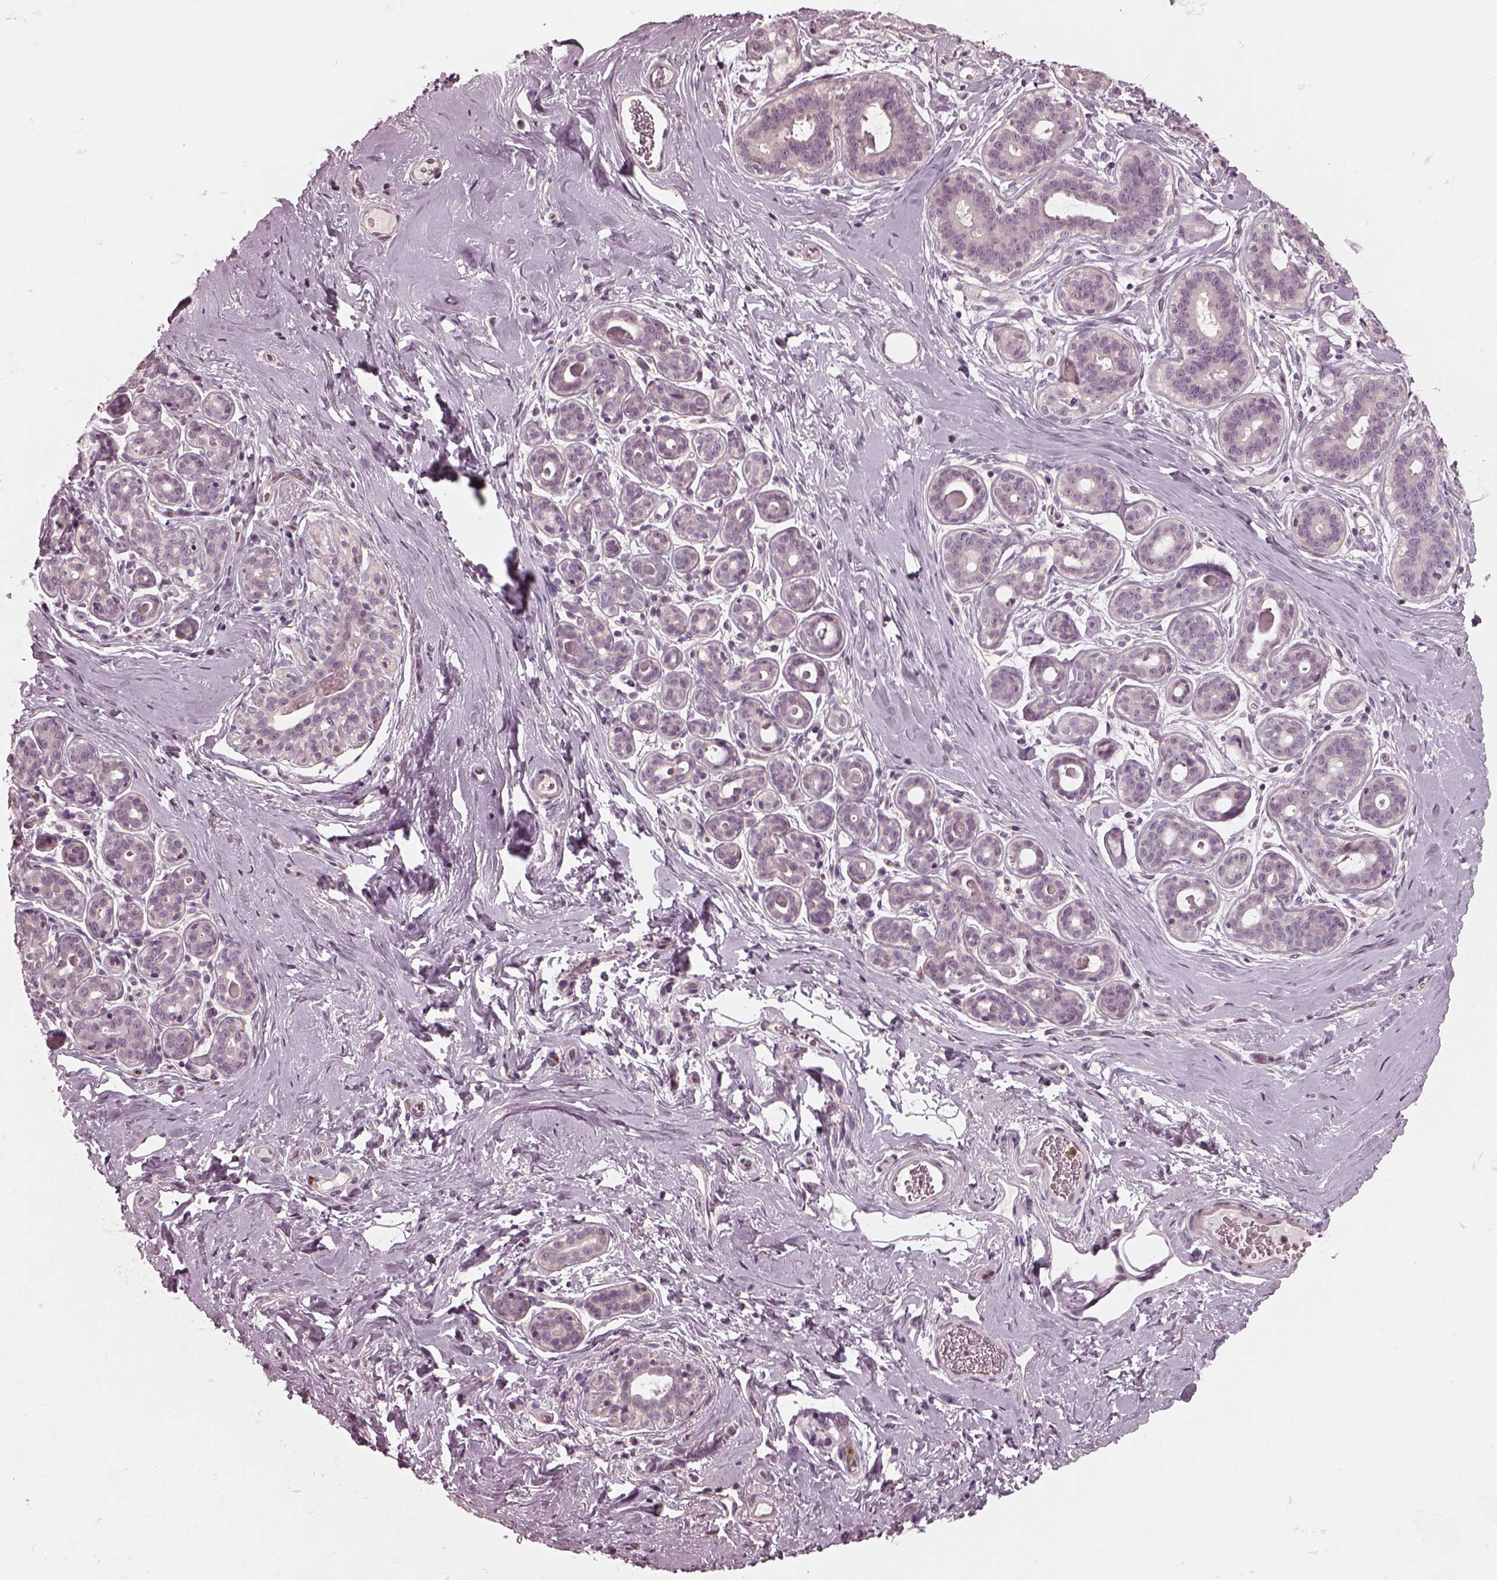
{"staining": {"intensity": "negative", "quantity": "none", "location": "none"}, "tissue": "breast", "cell_type": "Adipocytes", "image_type": "normal", "snomed": [{"axis": "morphology", "description": "Normal tissue, NOS"}, {"axis": "topography", "description": "Skin"}, {"axis": "topography", "description": "Breast"}], "caption": "DAB (3,3'-diaminobenzidine) immunohistochemical staining of normal human breast displays no significant expression in adipocytes.", "gene": "CHIT1", "patient": {"sex": "female", "age": 43}}